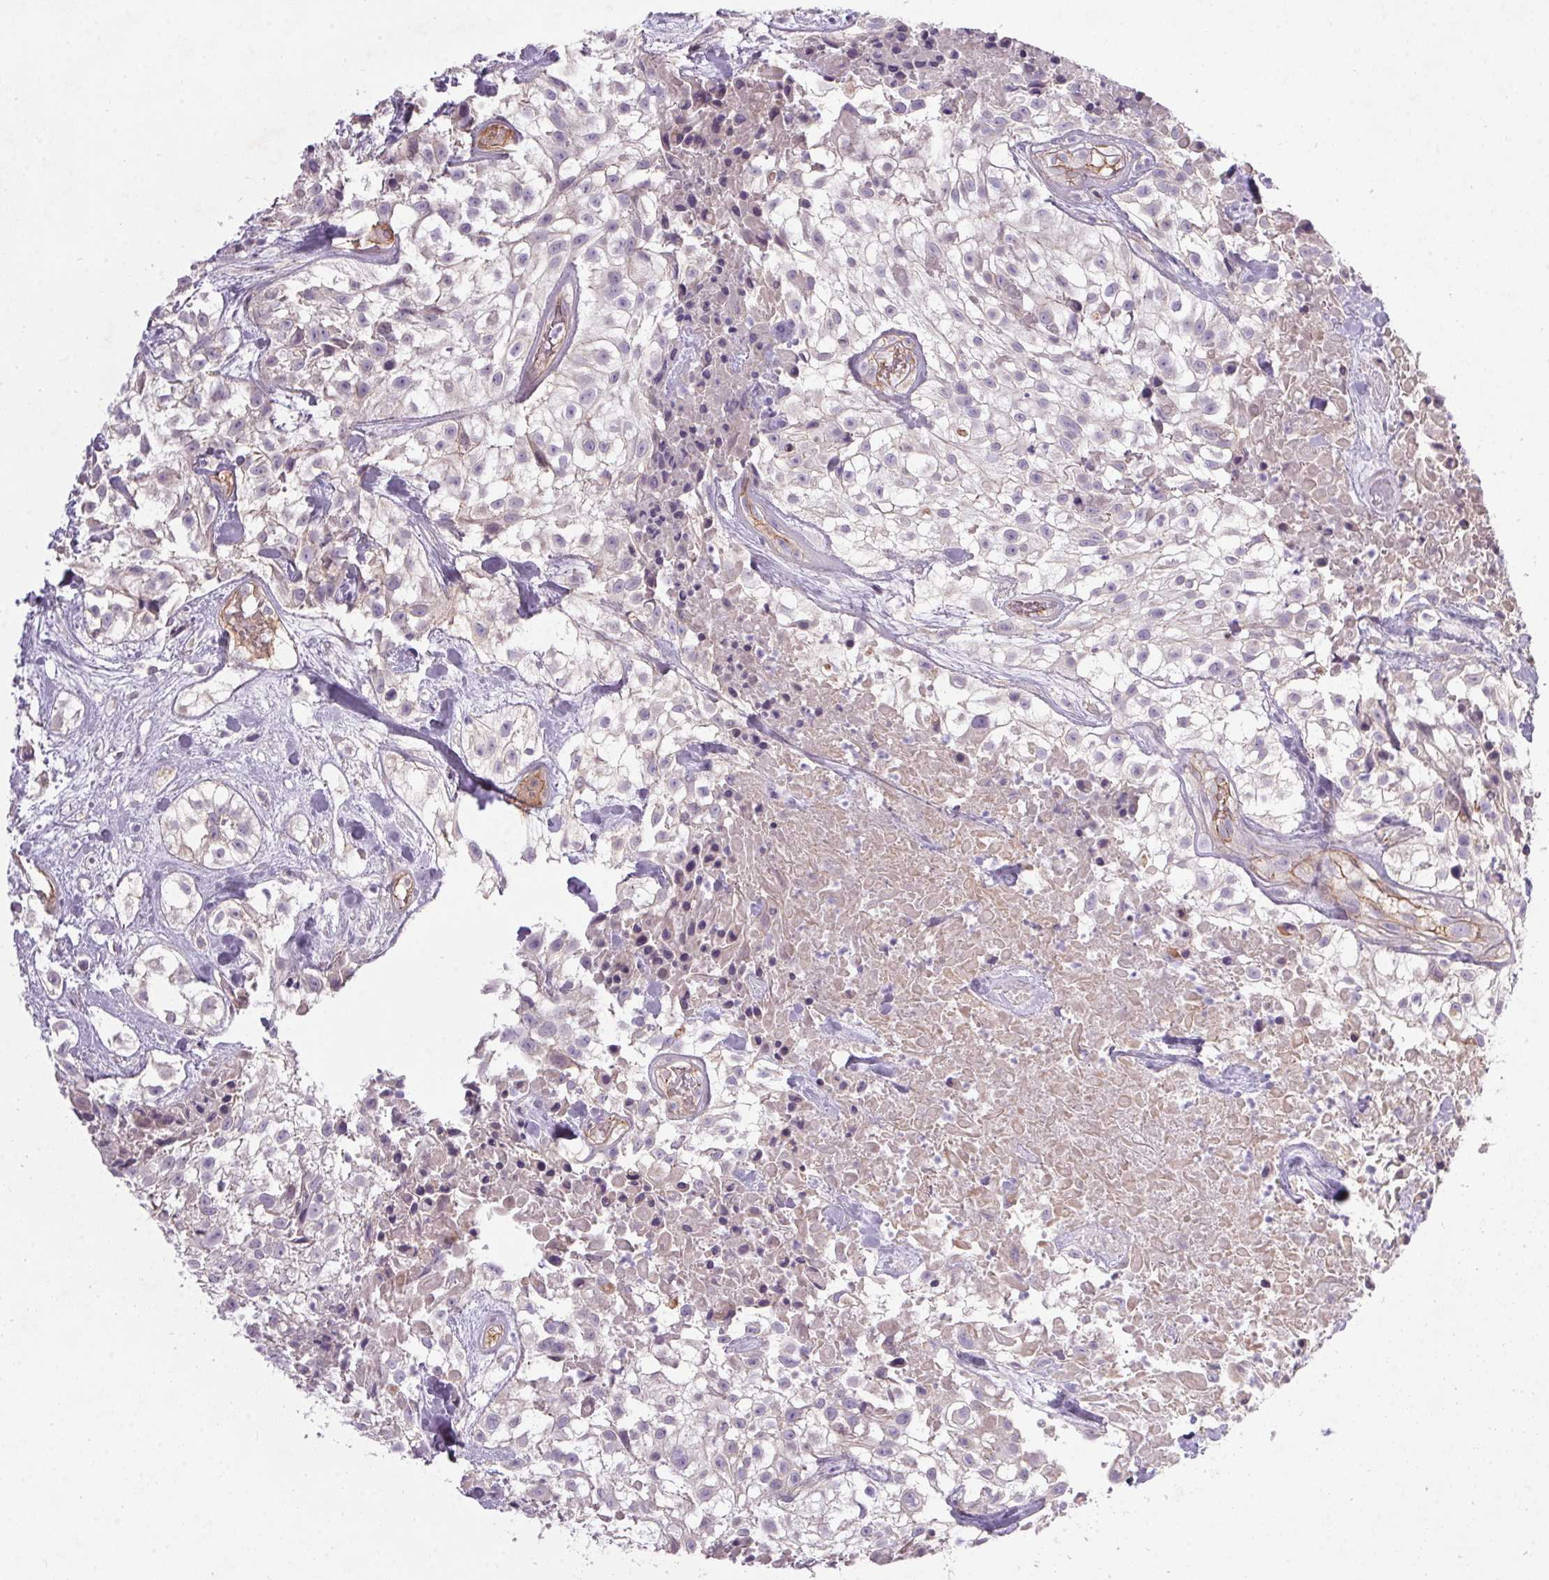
{"staining": {"intensity": "weak", "quantity": "<25%", "location": "cytoplasmic/membranous"}, "tissue": "urothelial cancer", "cell_type": "Tumor cells", "image_type": "cancer", "snomed": [{"axis": "morphology", "description": "Urothelial carcinoma, High grade"}, {"axis": "topography", "description": "Urinary bladder"}], "caption": "Immunohistochemistry (IHC) of urothelial carcinoma (high-grade) exhibits no expression in tumor cells.", "gene": "APOC4", "patient": {"sex": "male", "age": 56}}